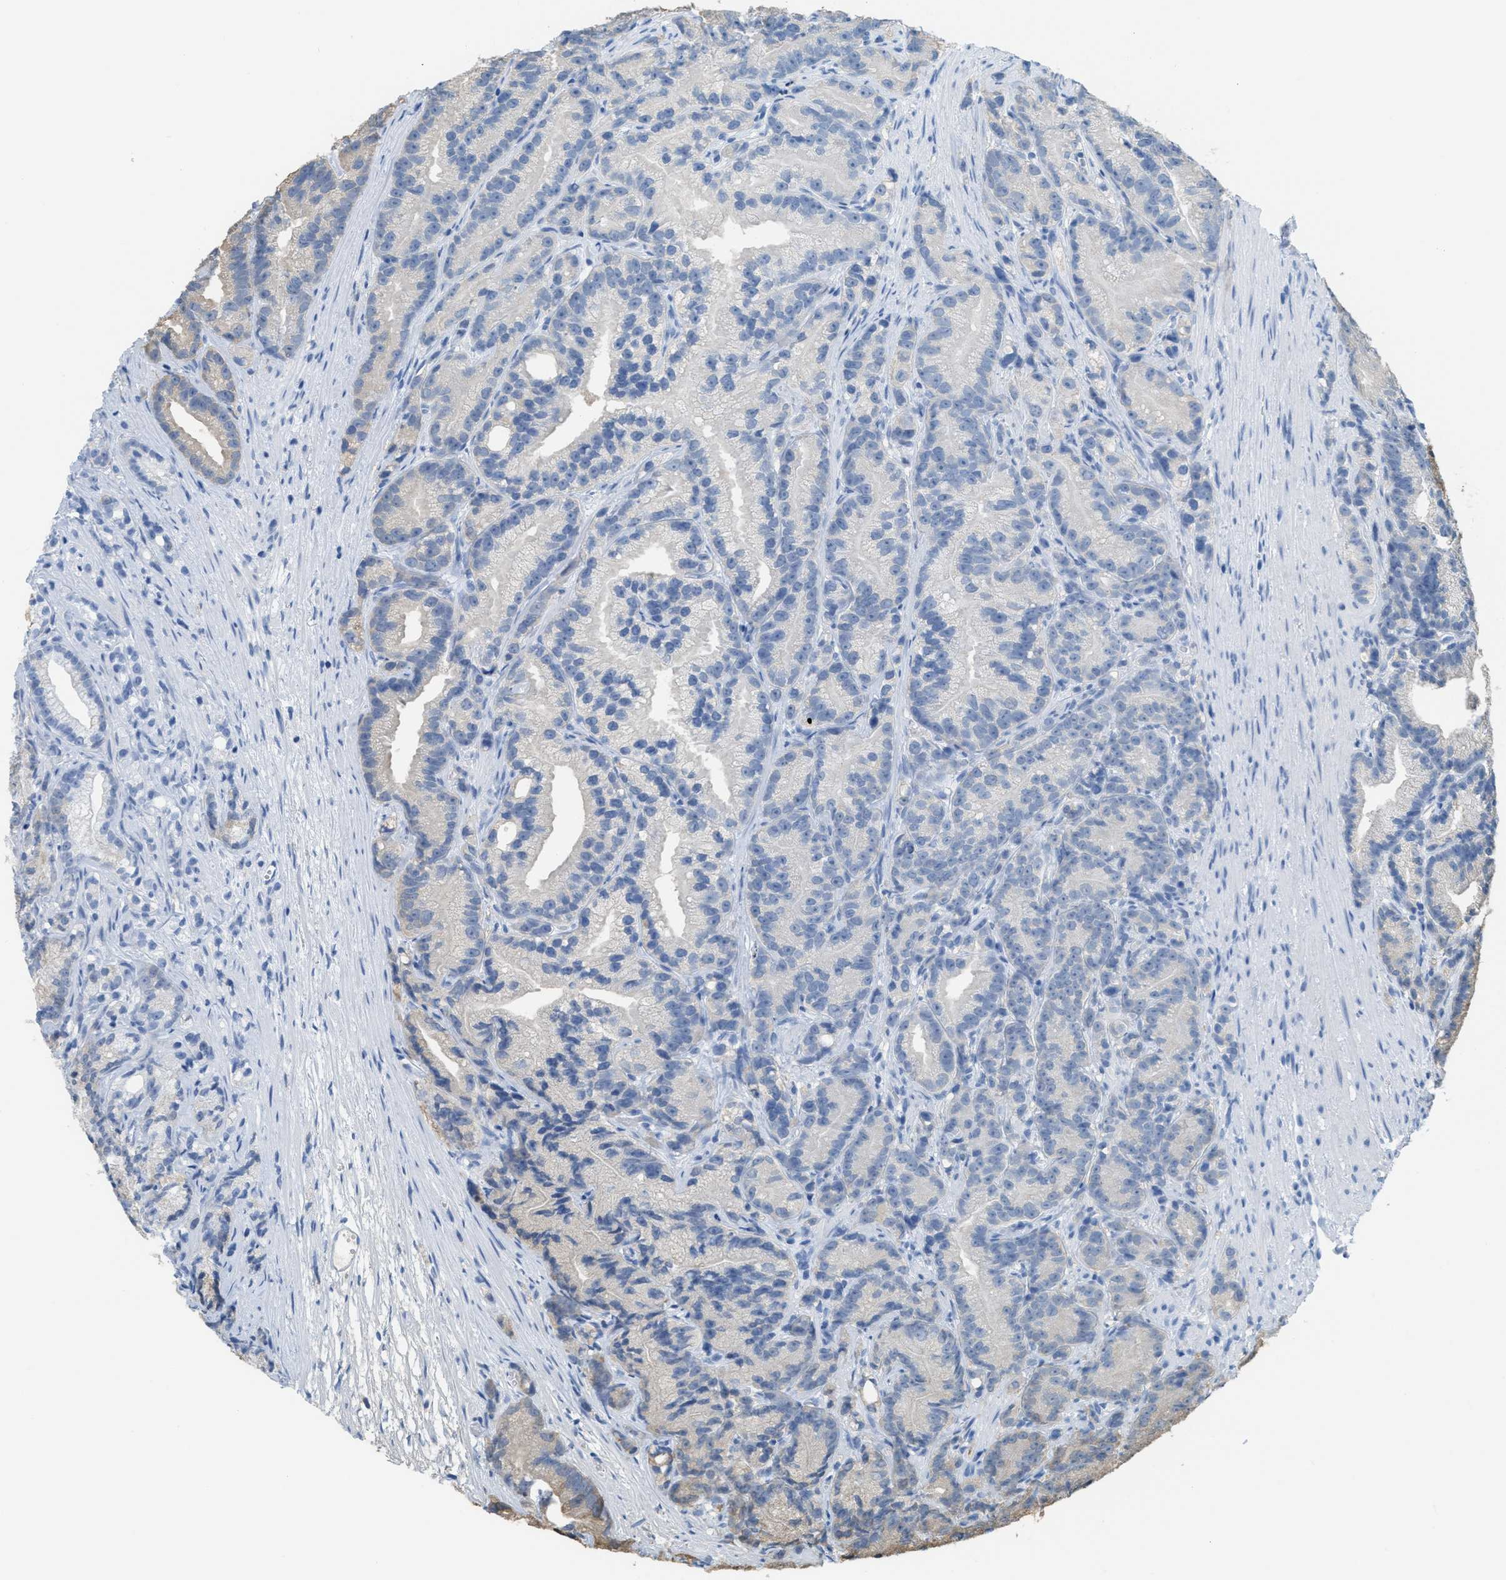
{"staining": {"intensity": "negative", "quantity": "none", "location": "none"}, "tissue": "prostate cancer", "cell_type": "Tumor cells", "image_type": "cancer", "snomed": [{"axis": "morphology", "description": "Adenocarcinoma, Low grade"}, {"axis": "topography", "description": "Prostate"}], "caption": "Tumor cells are negative for brown protein staining in prostate cancer (adenocarcinoma (low-grade)).", "gene": "ASGR1", "patient": {"sex": "male", "age": 89}}